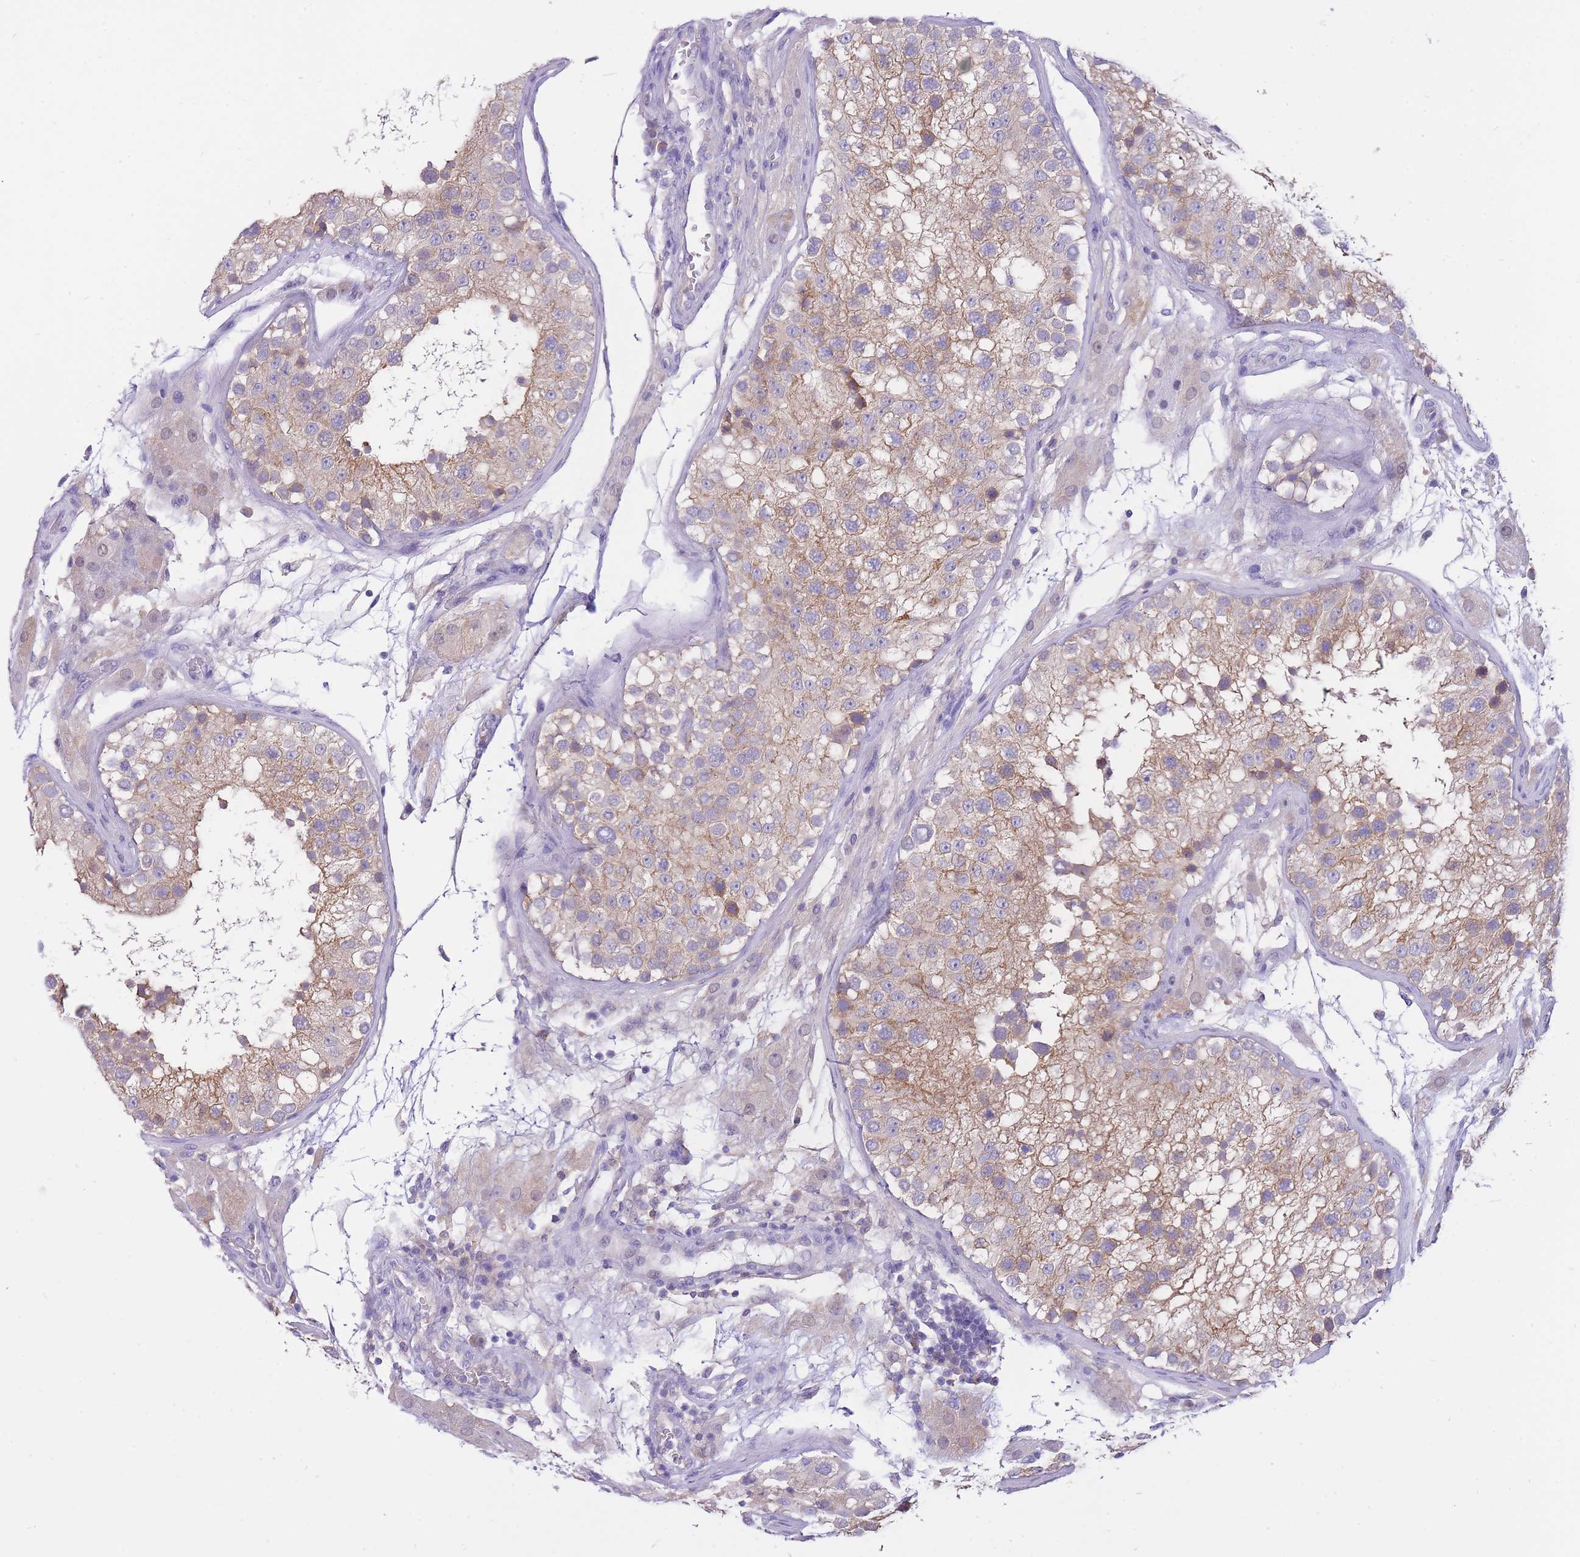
{"staining": {"intensity": "moderate", "quantity": ">75%", "location": "cytoplasmic/membranous"}, "tissue": "testis", "cell_type": "Cells in seminiferous ducts", "image_type": "normal", "snomed": [{"axis": "morphology", "description": "Normal tissue, NOS"}, {"axis": "topography", "description": "Testis"}], "caption": "An immunohistochemistry (IHC) image of normal tissue is shown. Protein staining in brown shows moderate cytoplasmic/membranous positivity in testis within cells in seminiferous ducts.", "gene": "NAMPT", "patient": {"sex": "male", "age": 26}}